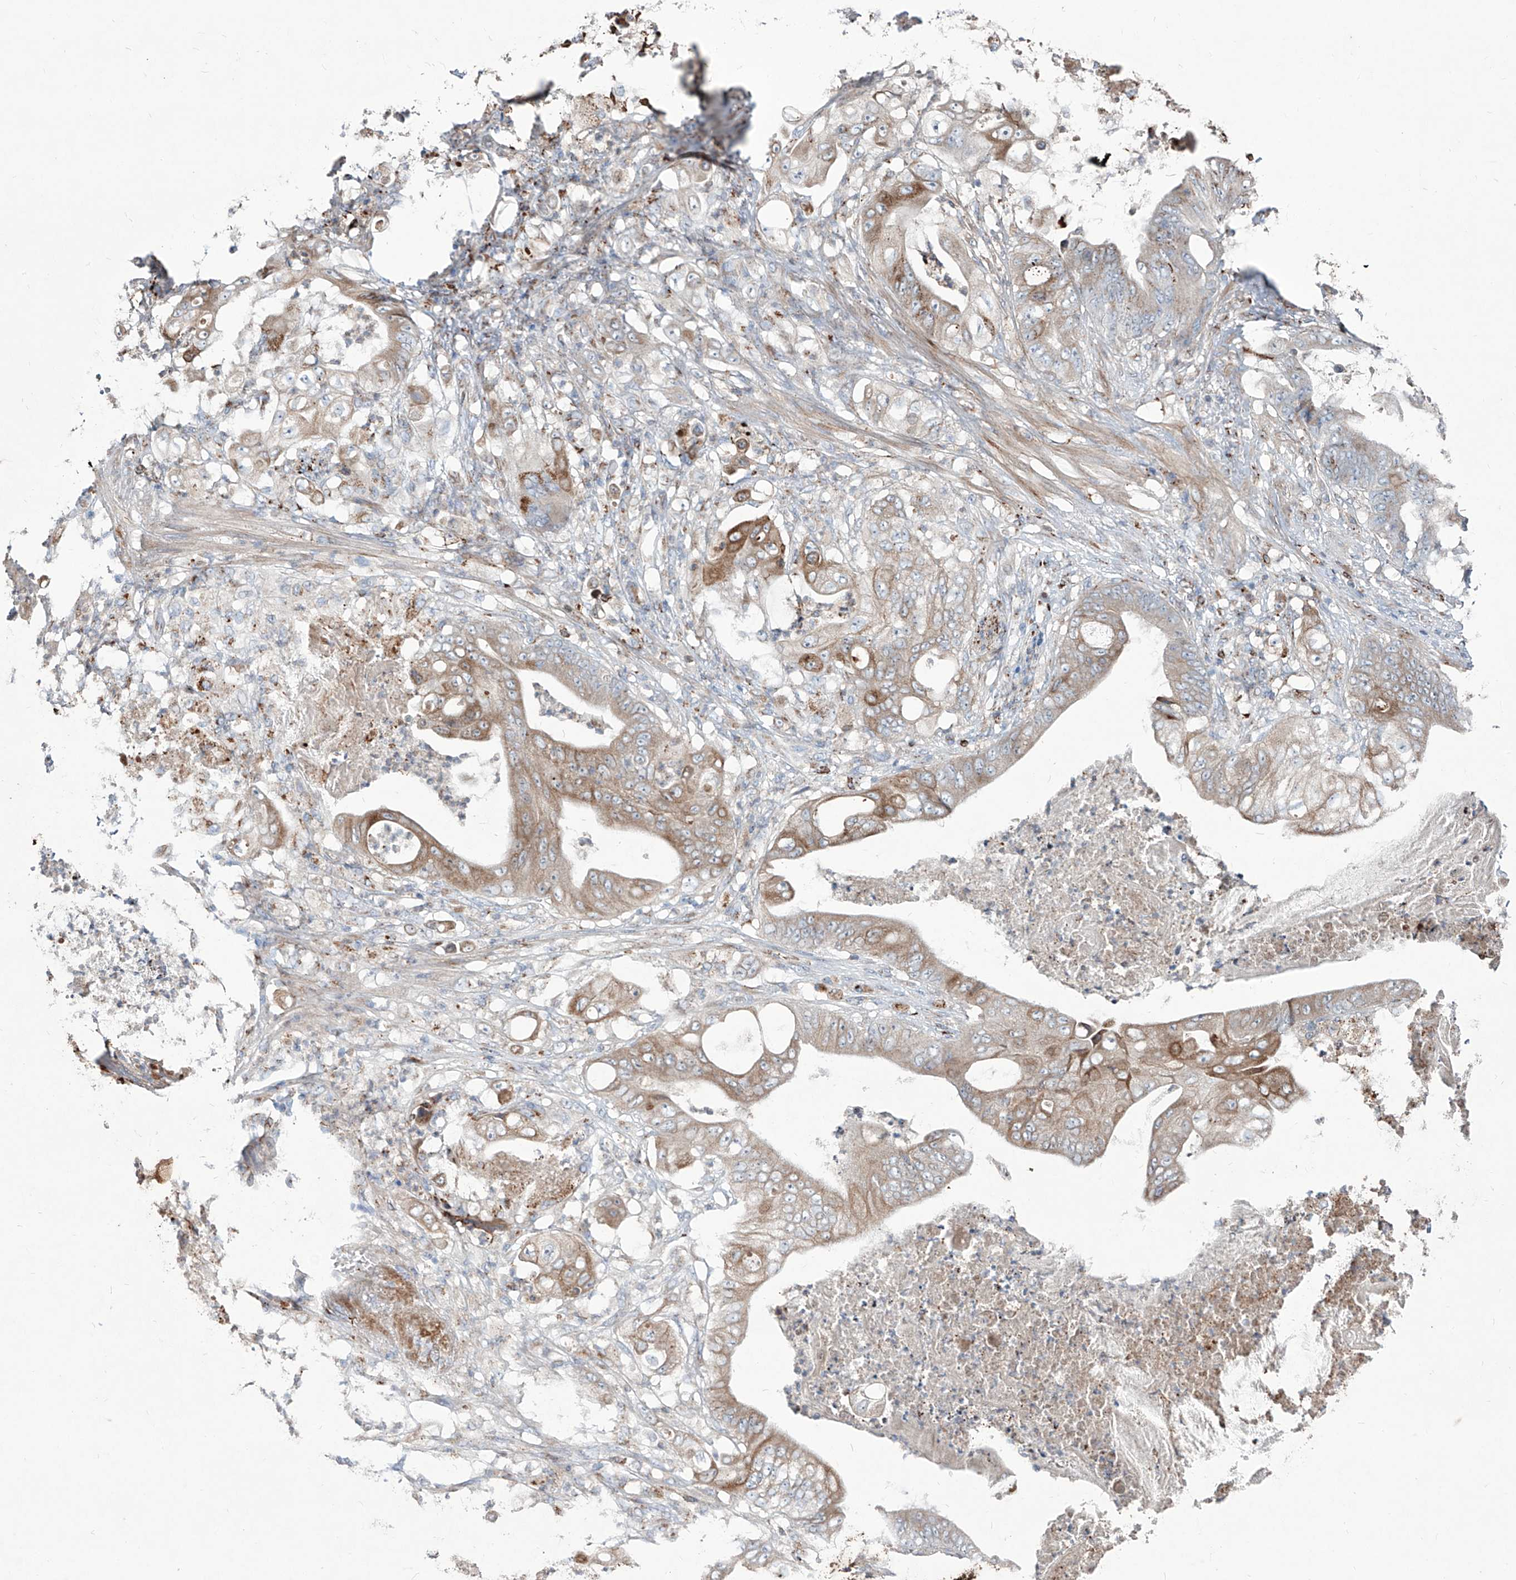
{"staining": {"intensity": "weak", "quantity": "25%-75%", "location": "cytoplasmic/membranous"}, "tissue": "stomach cancer", "cell_type": "Tumor cells", "image_type": "cancer", "snomed": [{"axis": "morphology", "description": "Adenocarcinoma, NOS"}, {"axis": "topography", "description": "Stomach"}], "caption": "Weak cytoplasmic/membranous staining is appreciated in approximately 25%-75% of tumor cells in stomach cancer.", "gene": "CDH5", "patient": {"sex": "female", "age": 73}}